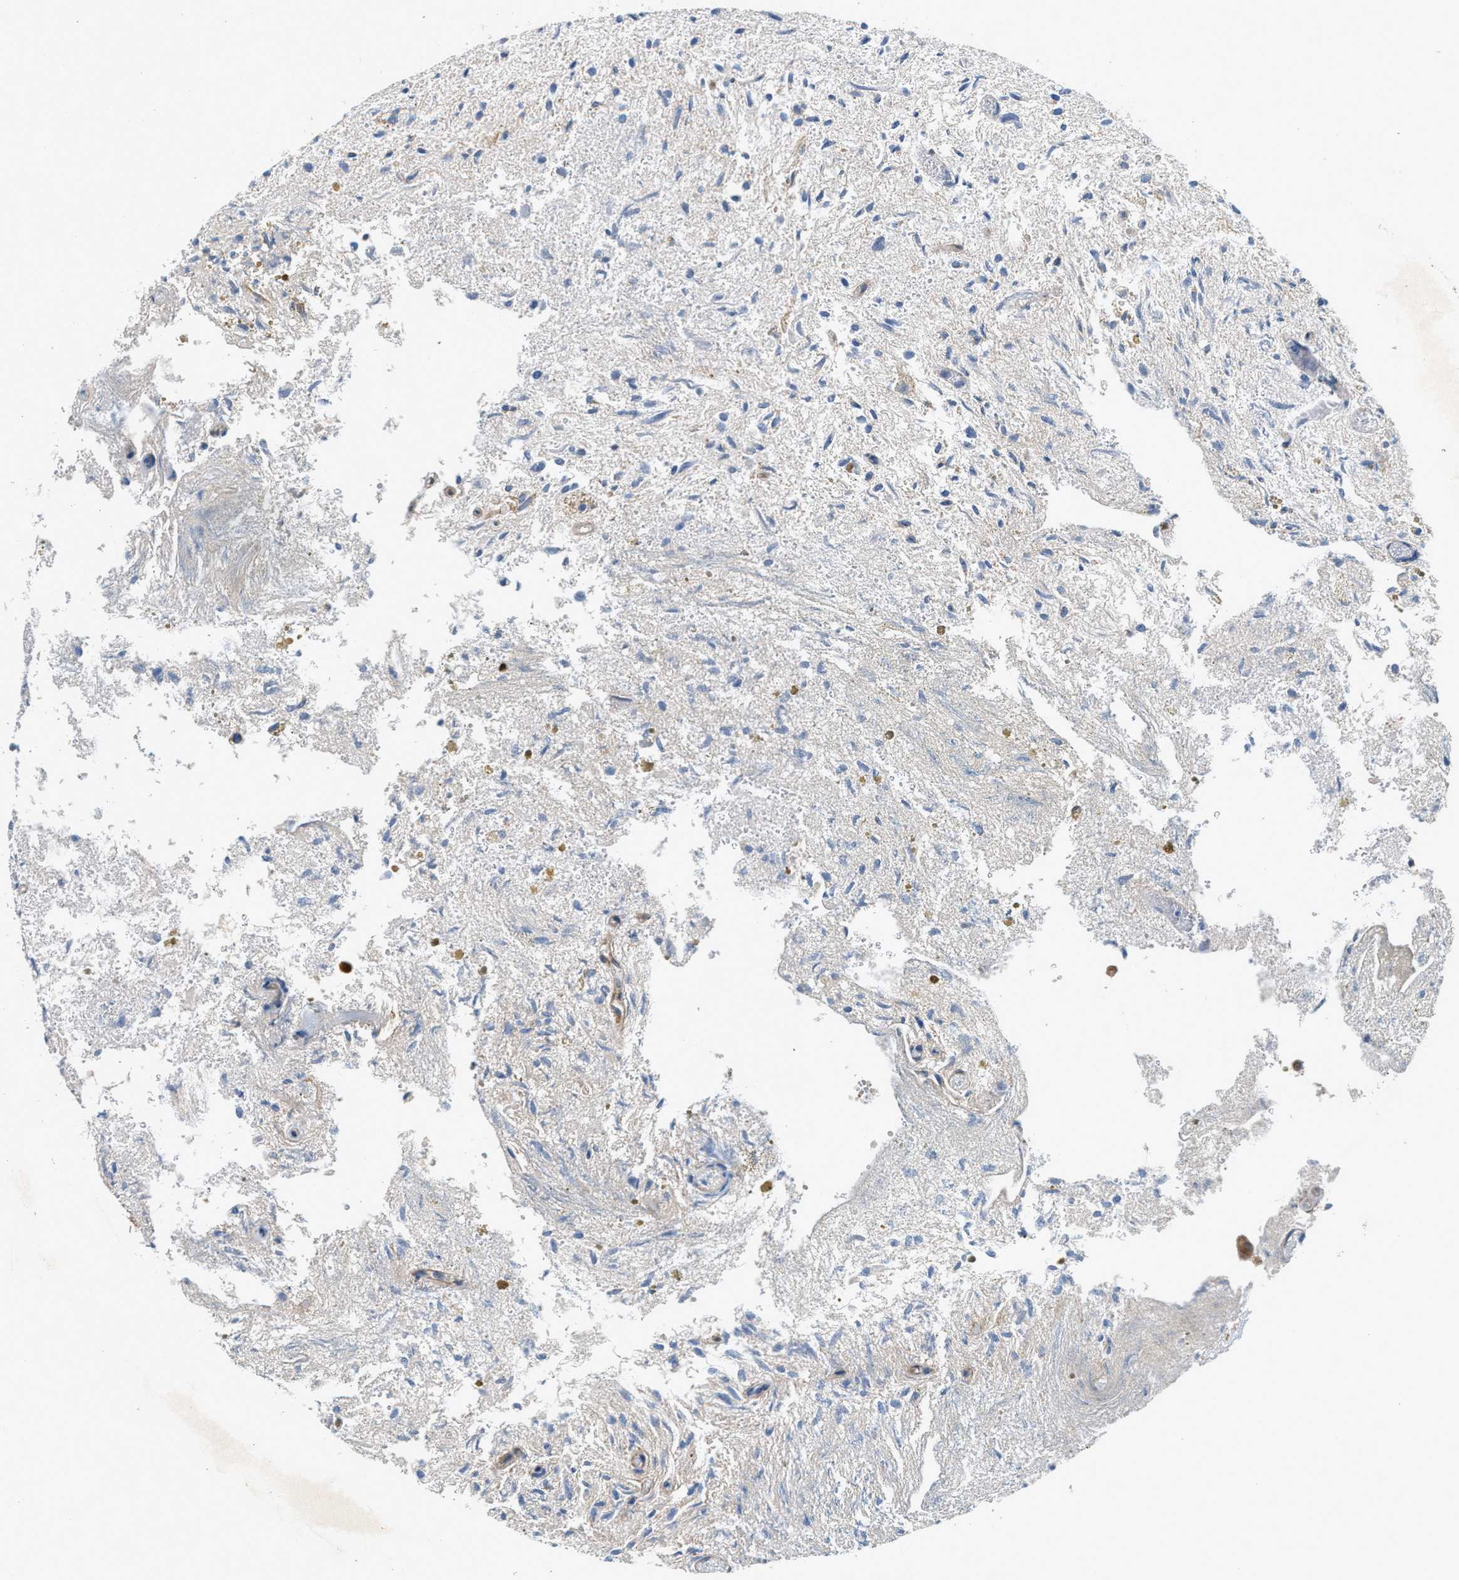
{"staining": {"intensity": "negative", "quantity": "none", "location": "none"}, "tissue": "glioma", "cell_type": "Tumor cells", "image_type": "cancer", "snomed": [{"axis": "morphology", "description": "Glioma, malignant, High grade"}, {"axis": "topography", "description": "Brain"}], "caption": "An immunohistochemistry (IHC) micrograph of glioma is shown. There is no staining in tumor cells of glioma.", "gene": "CYB5D1", "patient": {"sex": "female", "age": 59}}